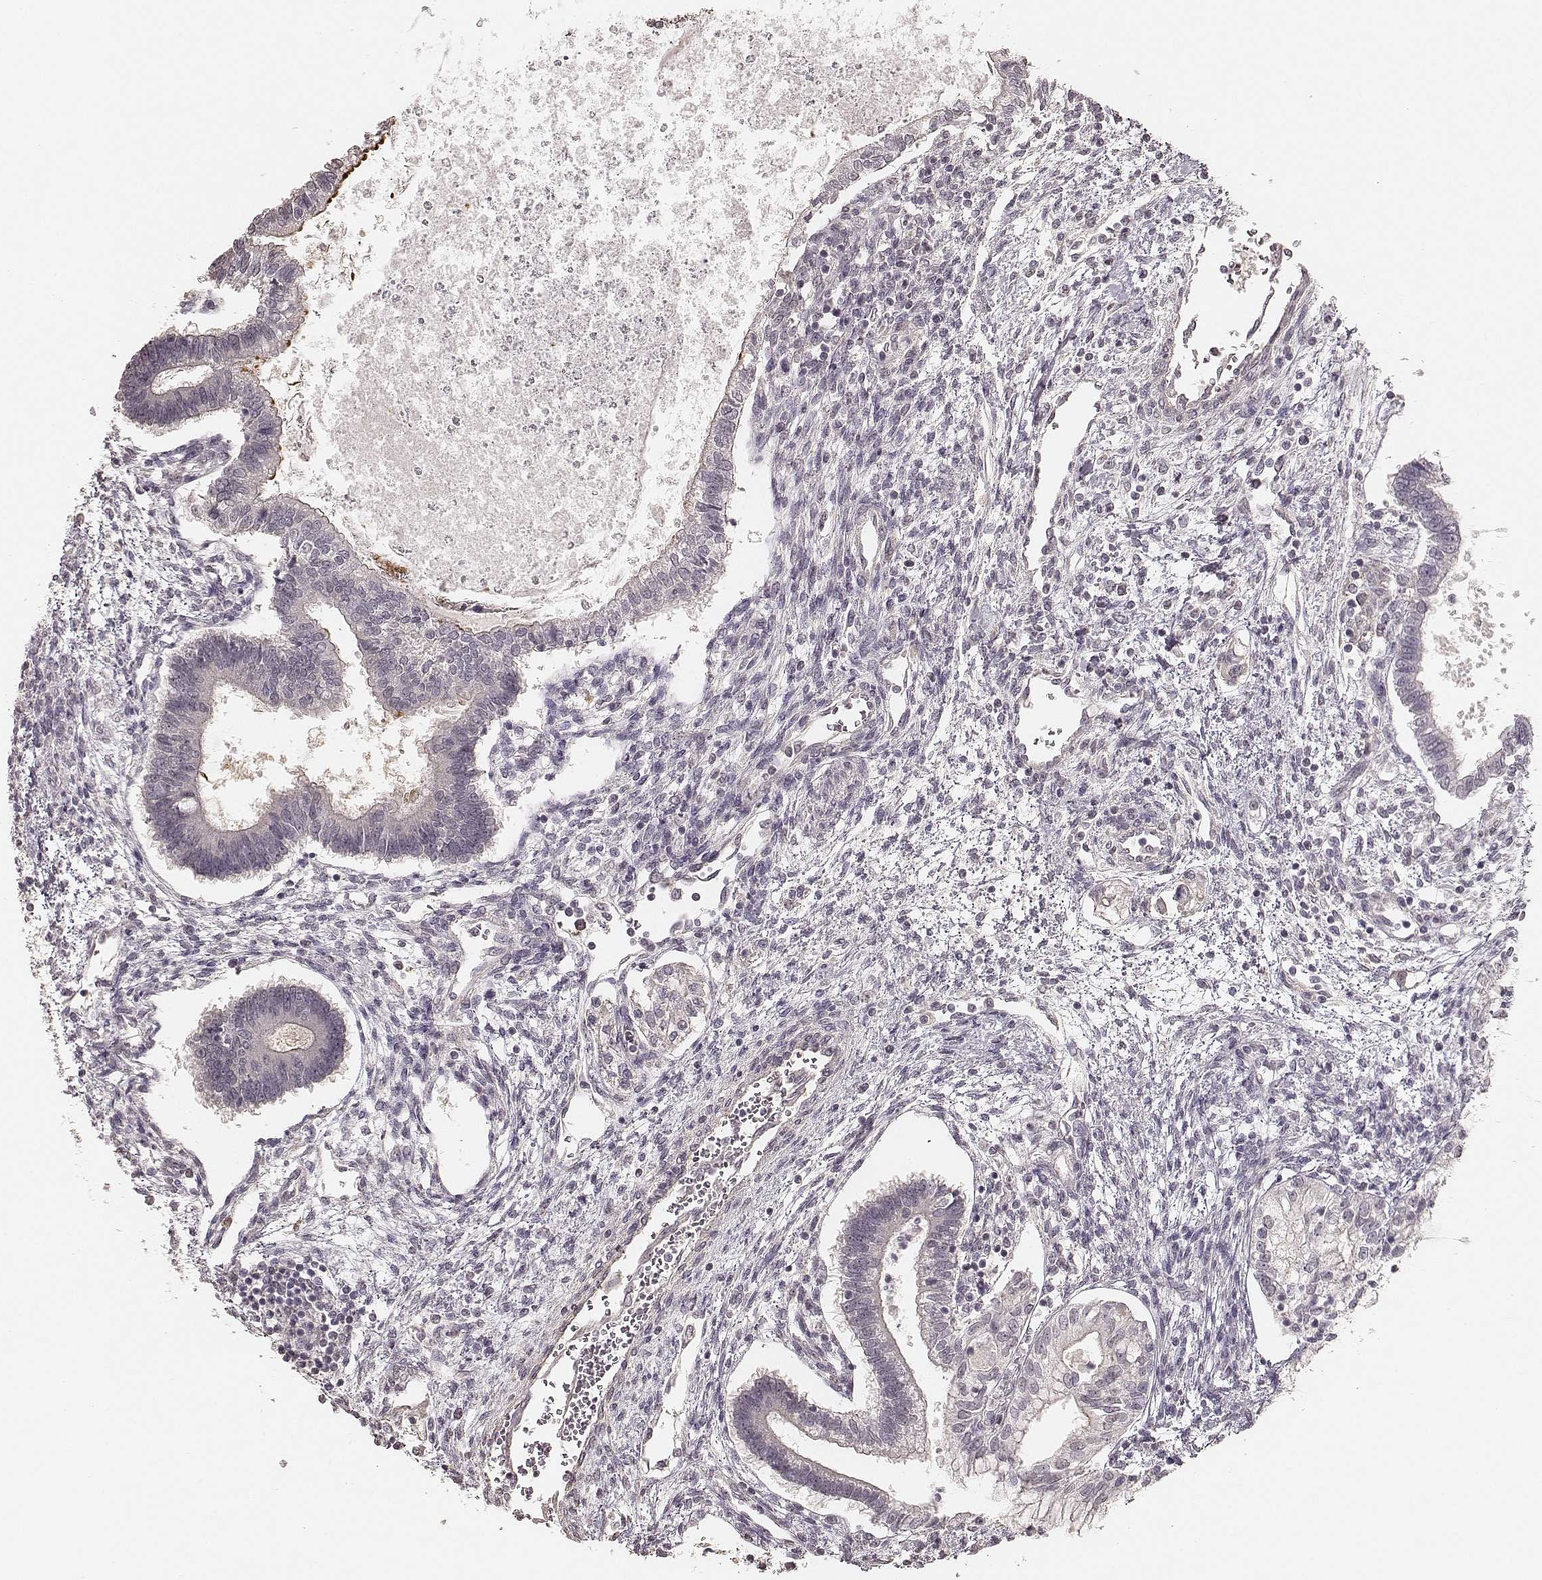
{"staining": {"intensity": "negative", "quantity": "none", "location": "none"}, "tissue": "testis cancer", "cell_type": "Tumor cells", "image_type": "cancer", "snomed": [{"axis": "morphology", "description": "Carcinoma, Embryonal, NOS"}, {"axis": "topography", "description": "Testis"}], "caption": "Immunohistochemistry of testis cancer (embryonal carcinoma) exhibits no staining in tumor cells.", "gene": "LY6K", "patient": {"sex": "male", "age": 37}}